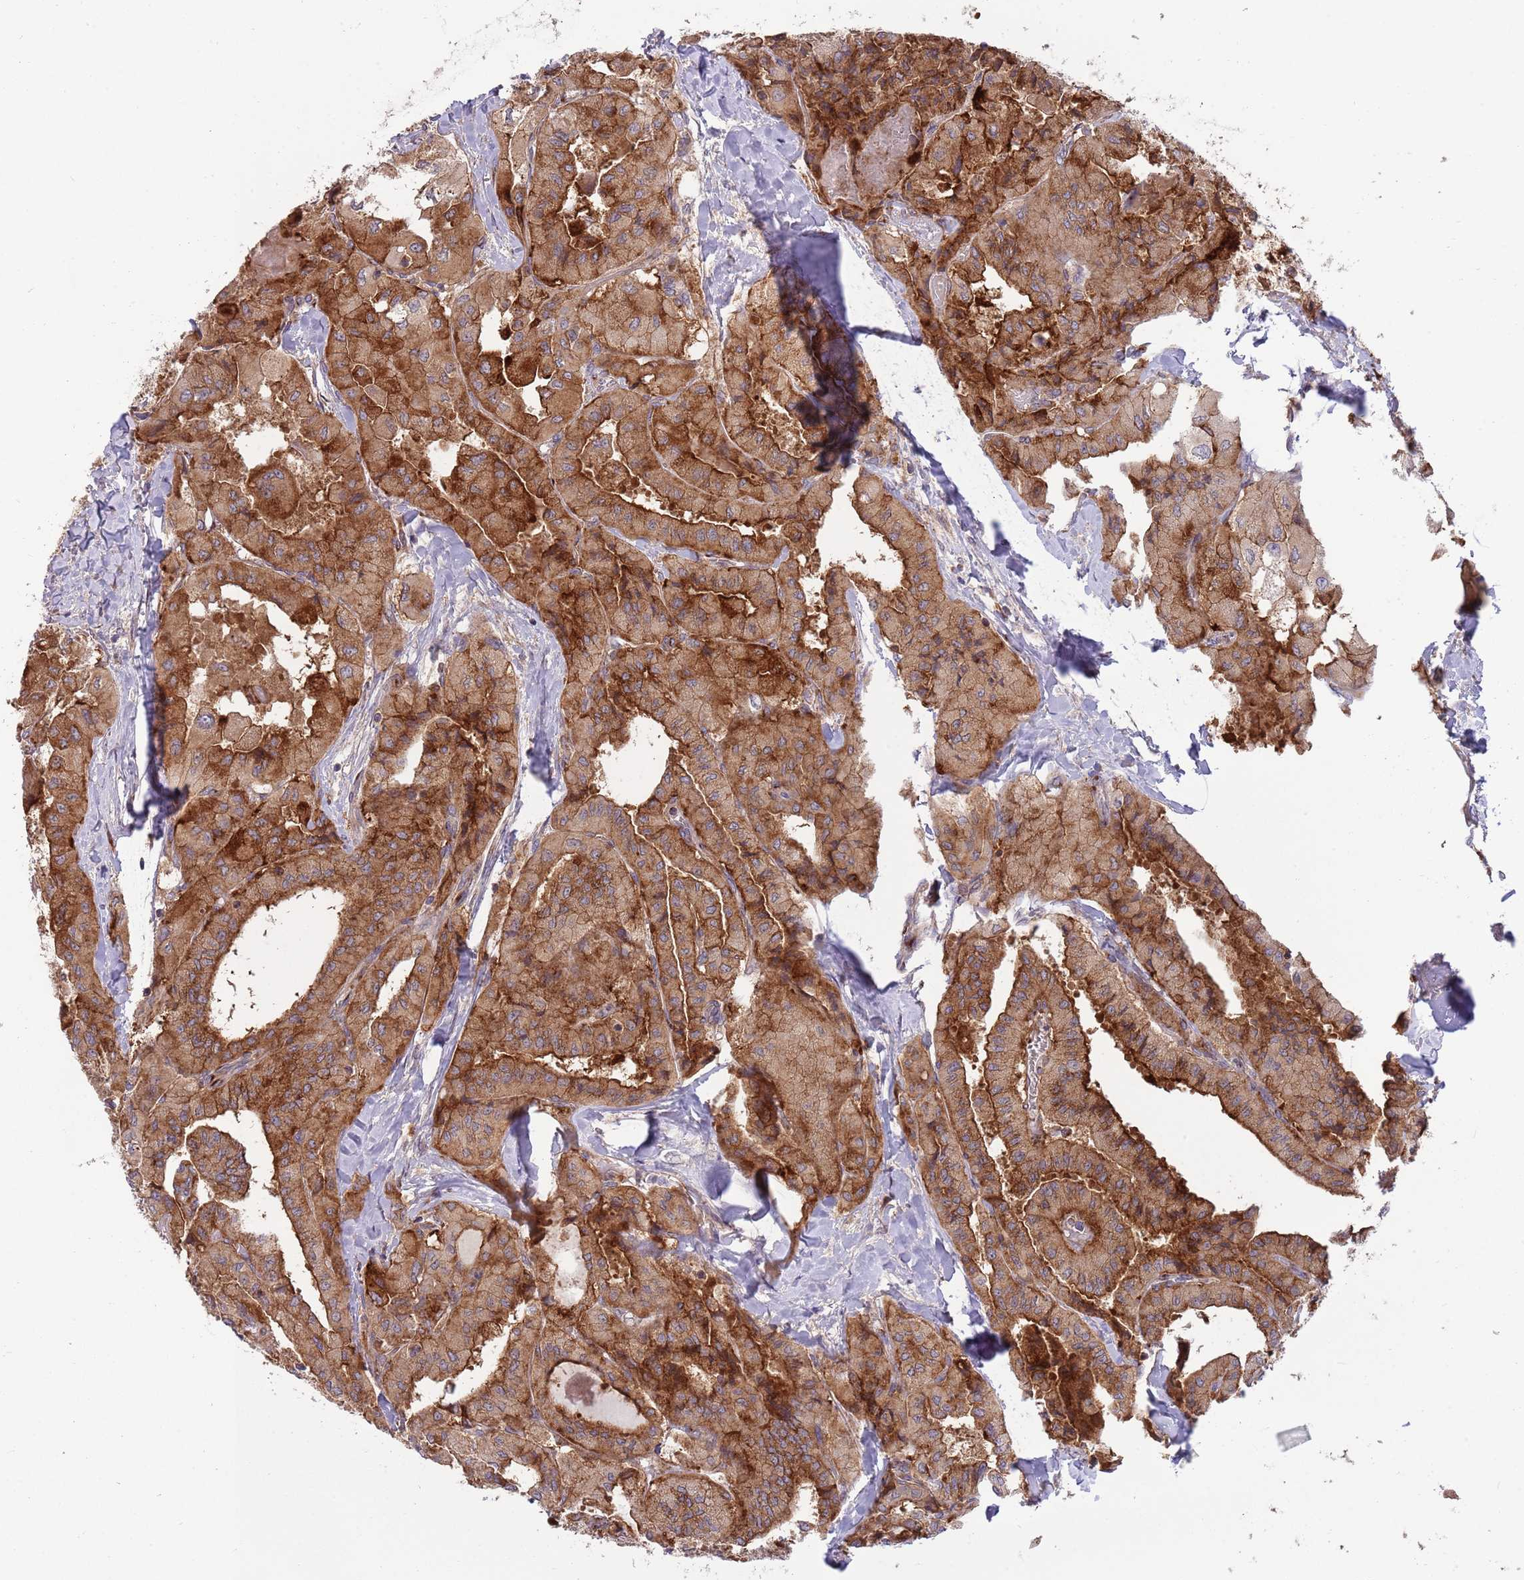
{"staining": {"intensity": "strong", "quantity": ">75%", "location": "cytoplasmic/membranous"}, "tissue": "thyroid cancer", "cell_type": "Tumor cells", "image_type": "cancer", "snomed": [{"axis": "morphology", "description": "Normal tissue, NOS"}, {"axis": "morphology", "description": "Papillary adenocarcinoma, NOS"}, {"axis": "topography", "description": "Thyroid gland"}], "caption": "Papillary adenocarcinoma (thyroid) stained with immunohistochemistry (IHC) demonstrates strong cytoplasmic/membranous staining in about >75% of tumor cells.", "gene": "BTBD7", "patient": {"sex": "female", "age": 59}}